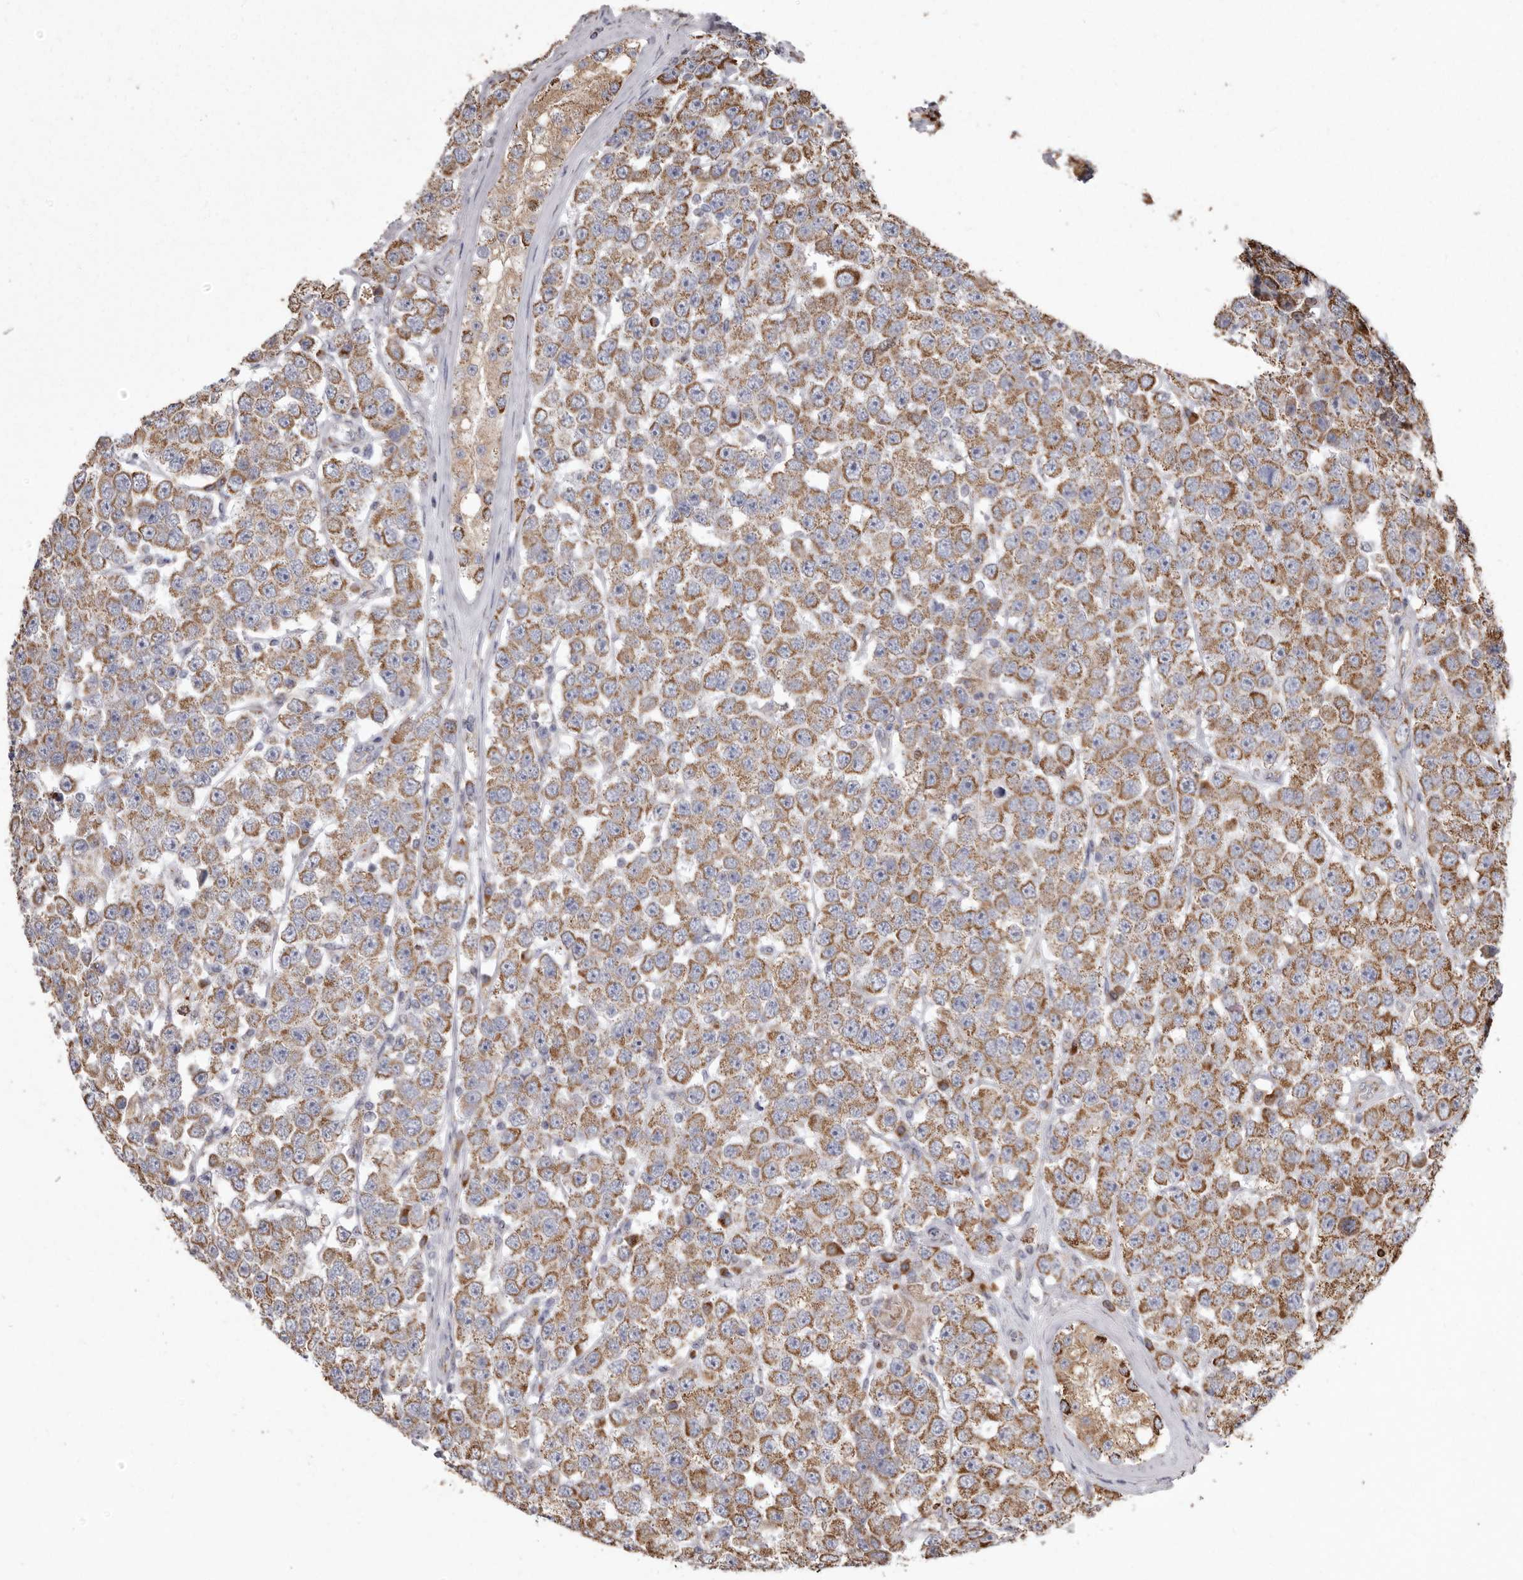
{"staining": {"intensity": "moderate", "quantity": ">75%", "location": "cytoplasmic/membranous"}, "tissue": "testis cancer", "cell_type": "Tumor cells", "image_type": "cancer", "snomed": [{"axis": "morphology", "description": "Seminoma, NOS"}, {"axis": "topography", "description": "Testis"}], "caption": "Immunohistochemical staining of seminoma (testis) shows medium levels of moderate cytoplasmic/membranous protein staining in about >75% of tumor cells.", "gene": "CDK5RAP3", "patient": {"sex": "male", "age": 28}}